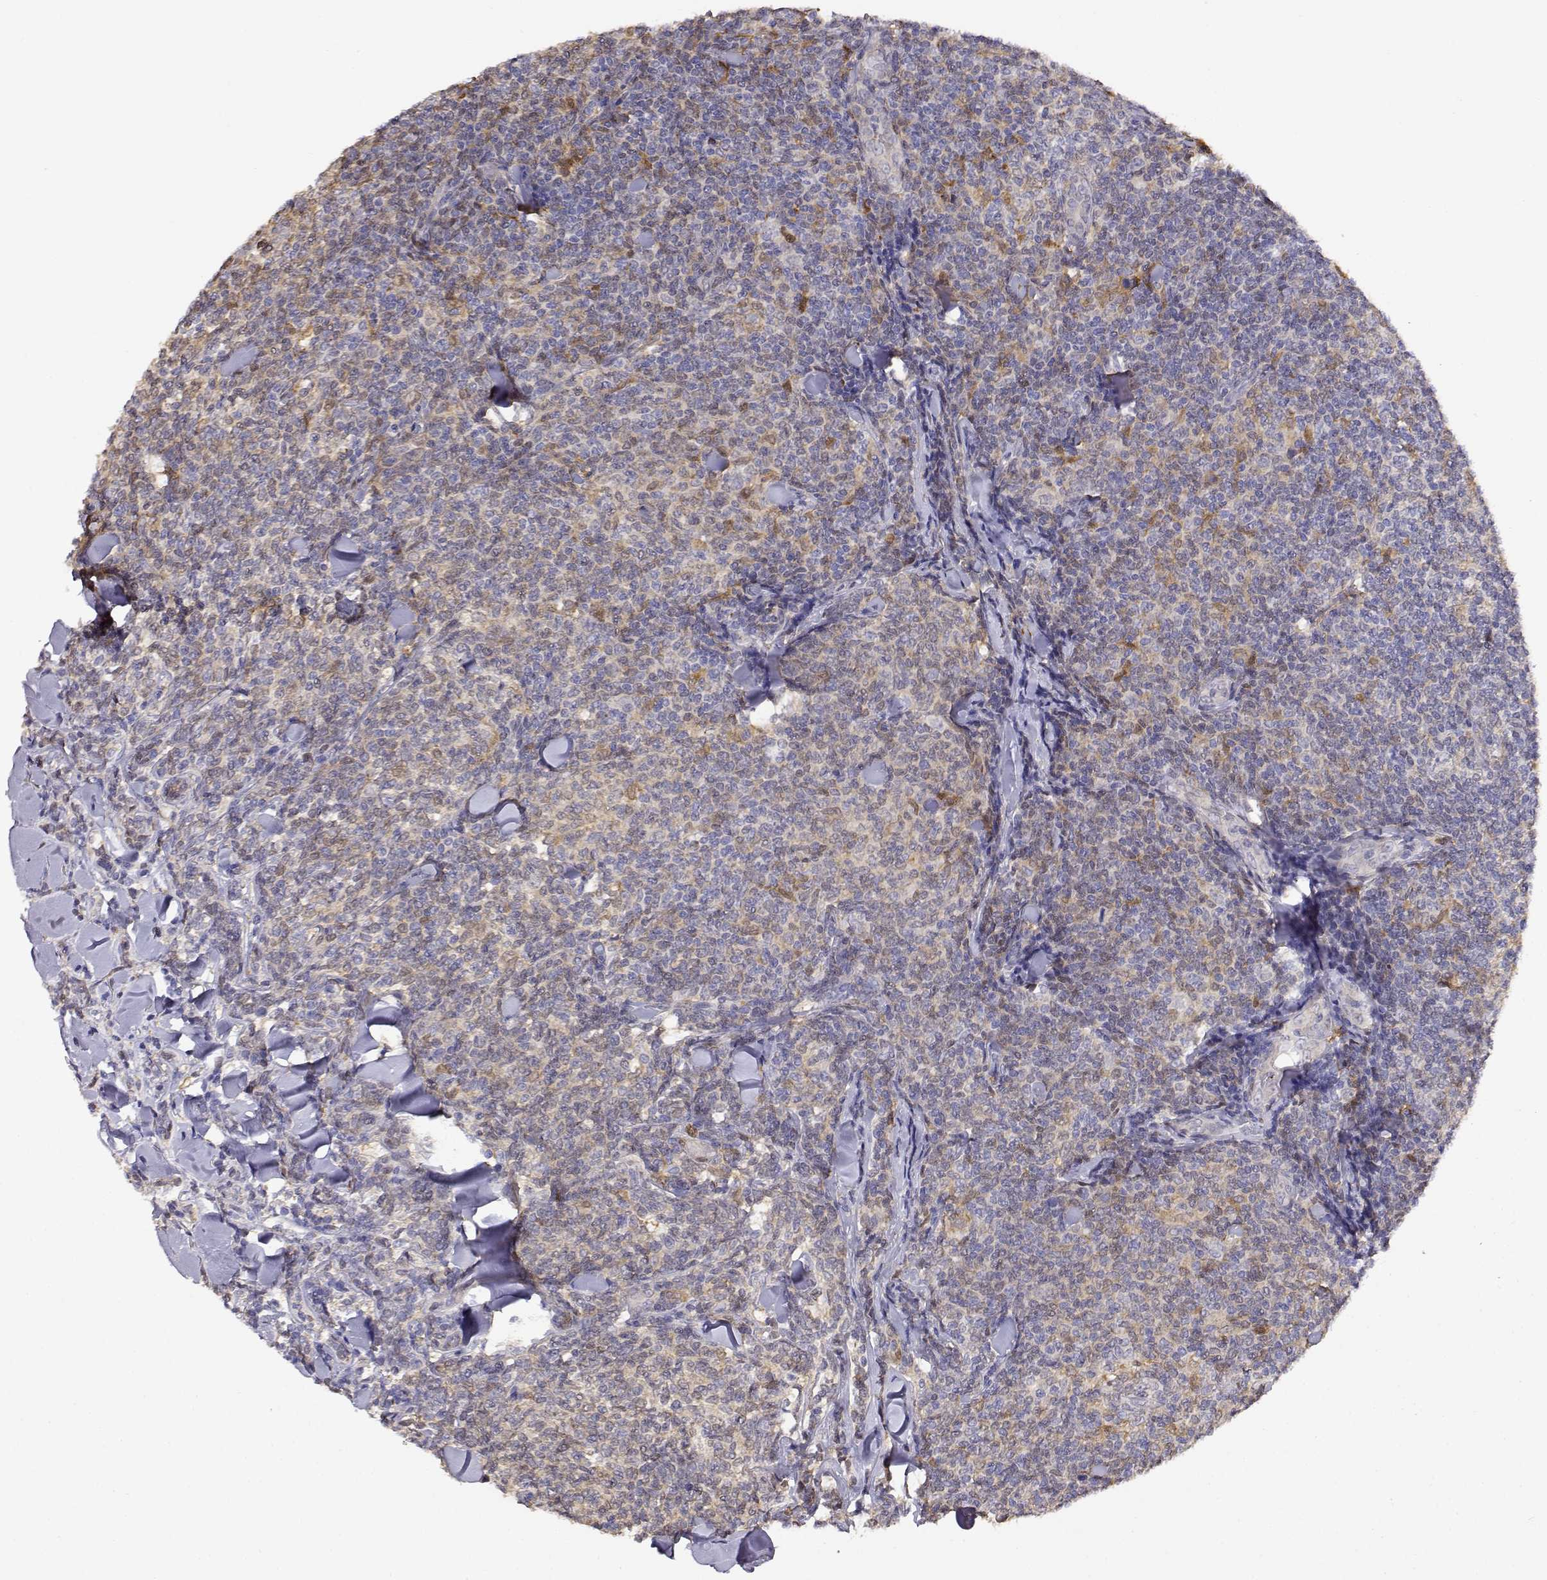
{"staining": {"intensity": "weak", "quantity": "25%-75%", "location": "cytoplasmic/membranous"}, "tissue": "lymphoma", "cell_type": "Tumor cells", "image_type": "cancer", "snomed": [{"axis": "morphology", "description": "Malignant lymphoma, non-Hodgkin's type, Low grade"}, {"axis": "topography", "description": "Lymph node"}], "caption": "Human lymphoma stained for a protein (brown) exhibits weak cytoplasmic/membranous positive expression in approximately 25%-75% of tumor cells.", "gene": "ADA", "patient": {"sex": "female", "age": 56}}